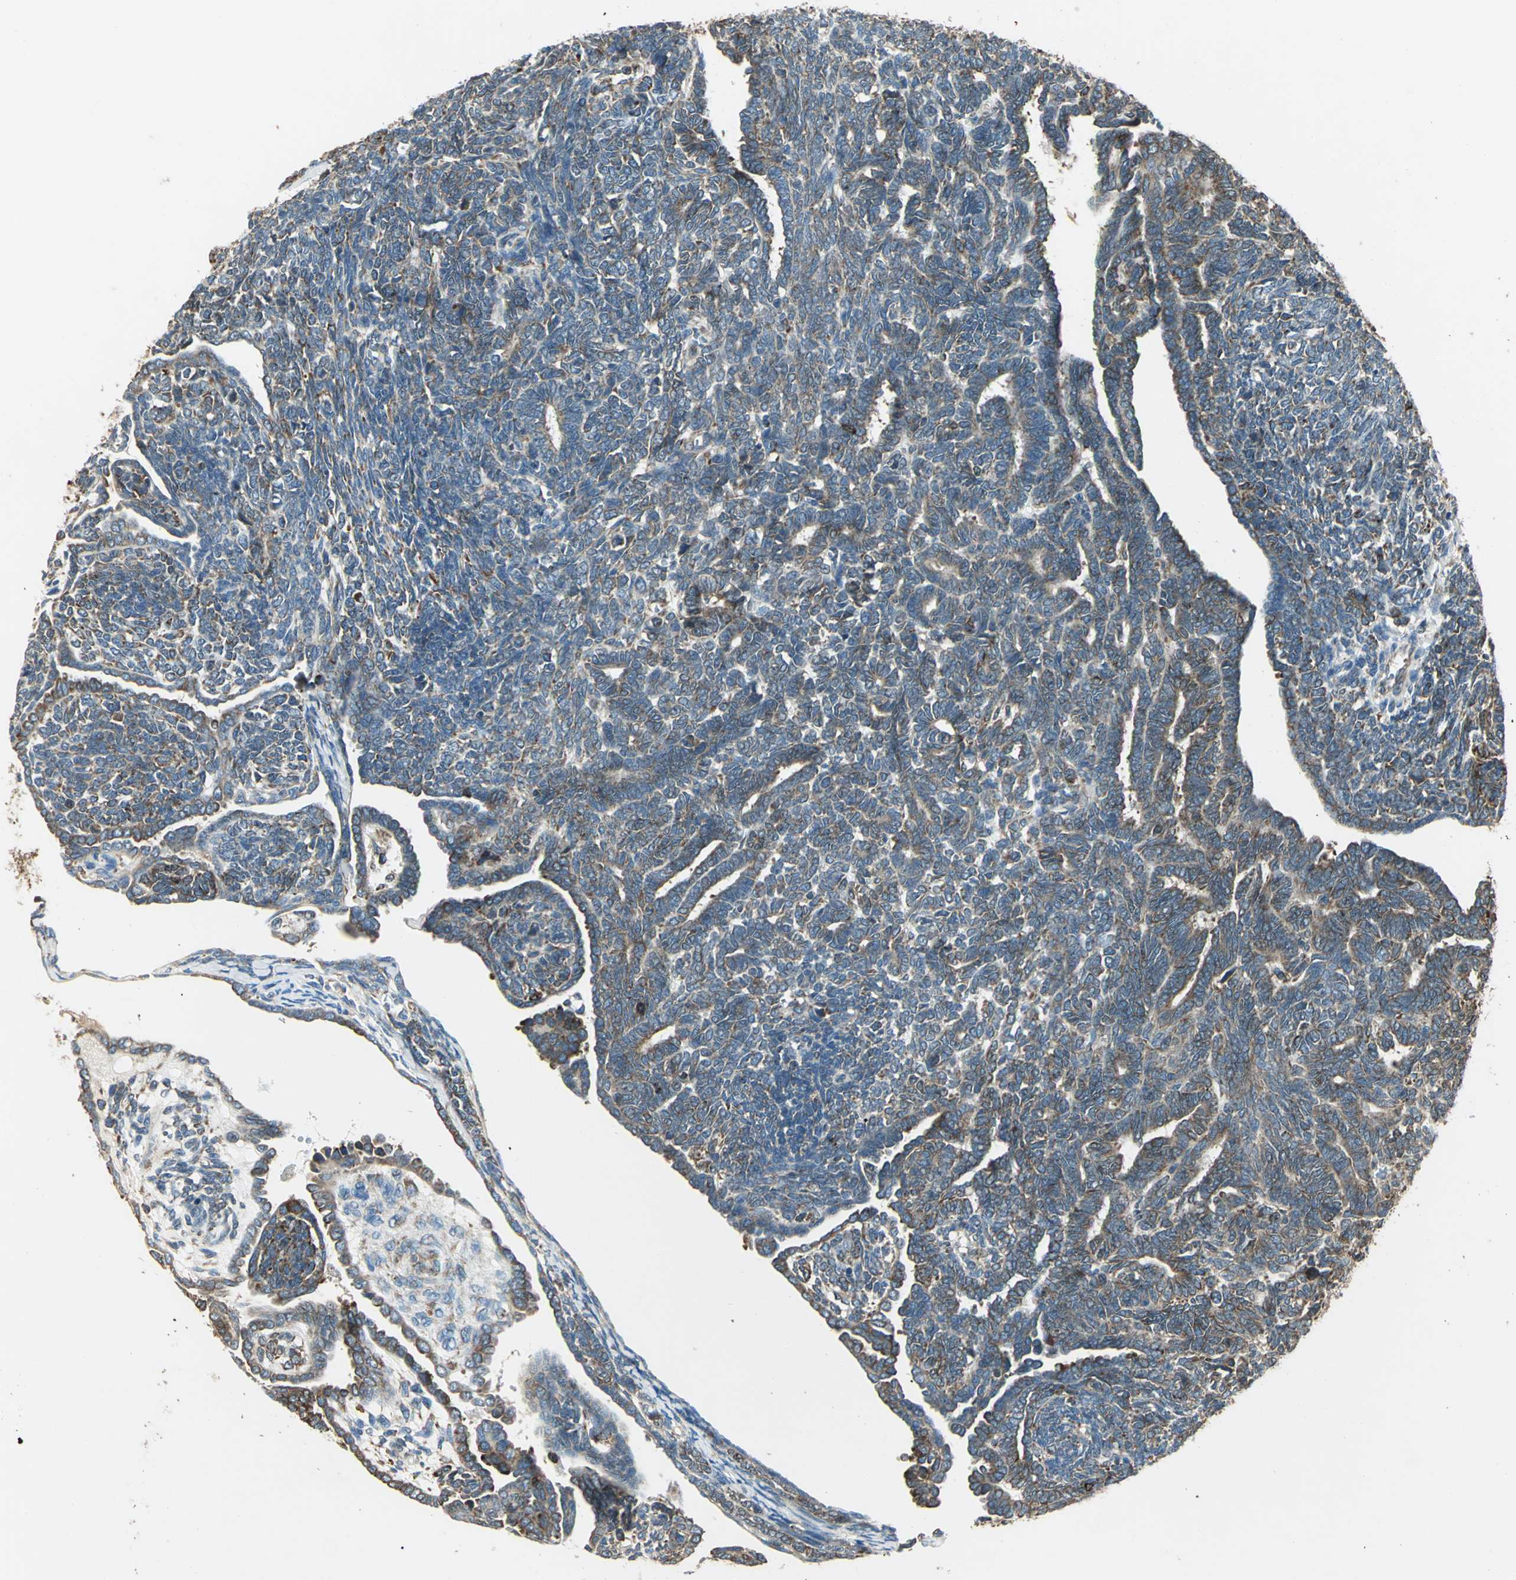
{"staining": {"intensity": "moderate", "quantity": ">75%", "location": "cytoplasmic/membranous"}, "tissue": "endometrial cancer", "cell_type": "Tumor cells", "image_type": "cancer", "snomed": [{"axis": "morphology", "description": "Neoplasm, malignant, NOS"}, {"axis": "topography", "description": "Endometrium"}], "caption": "Endometrial cancer (neoplasm (malignant)) tissue exhibits moderate cytoplasmic/membranous expression in about >75% of tumor cells, visualized by immunohistochemistry.", "gene": "PDIA4", "patient": {"sex": "female", "age": 74}}